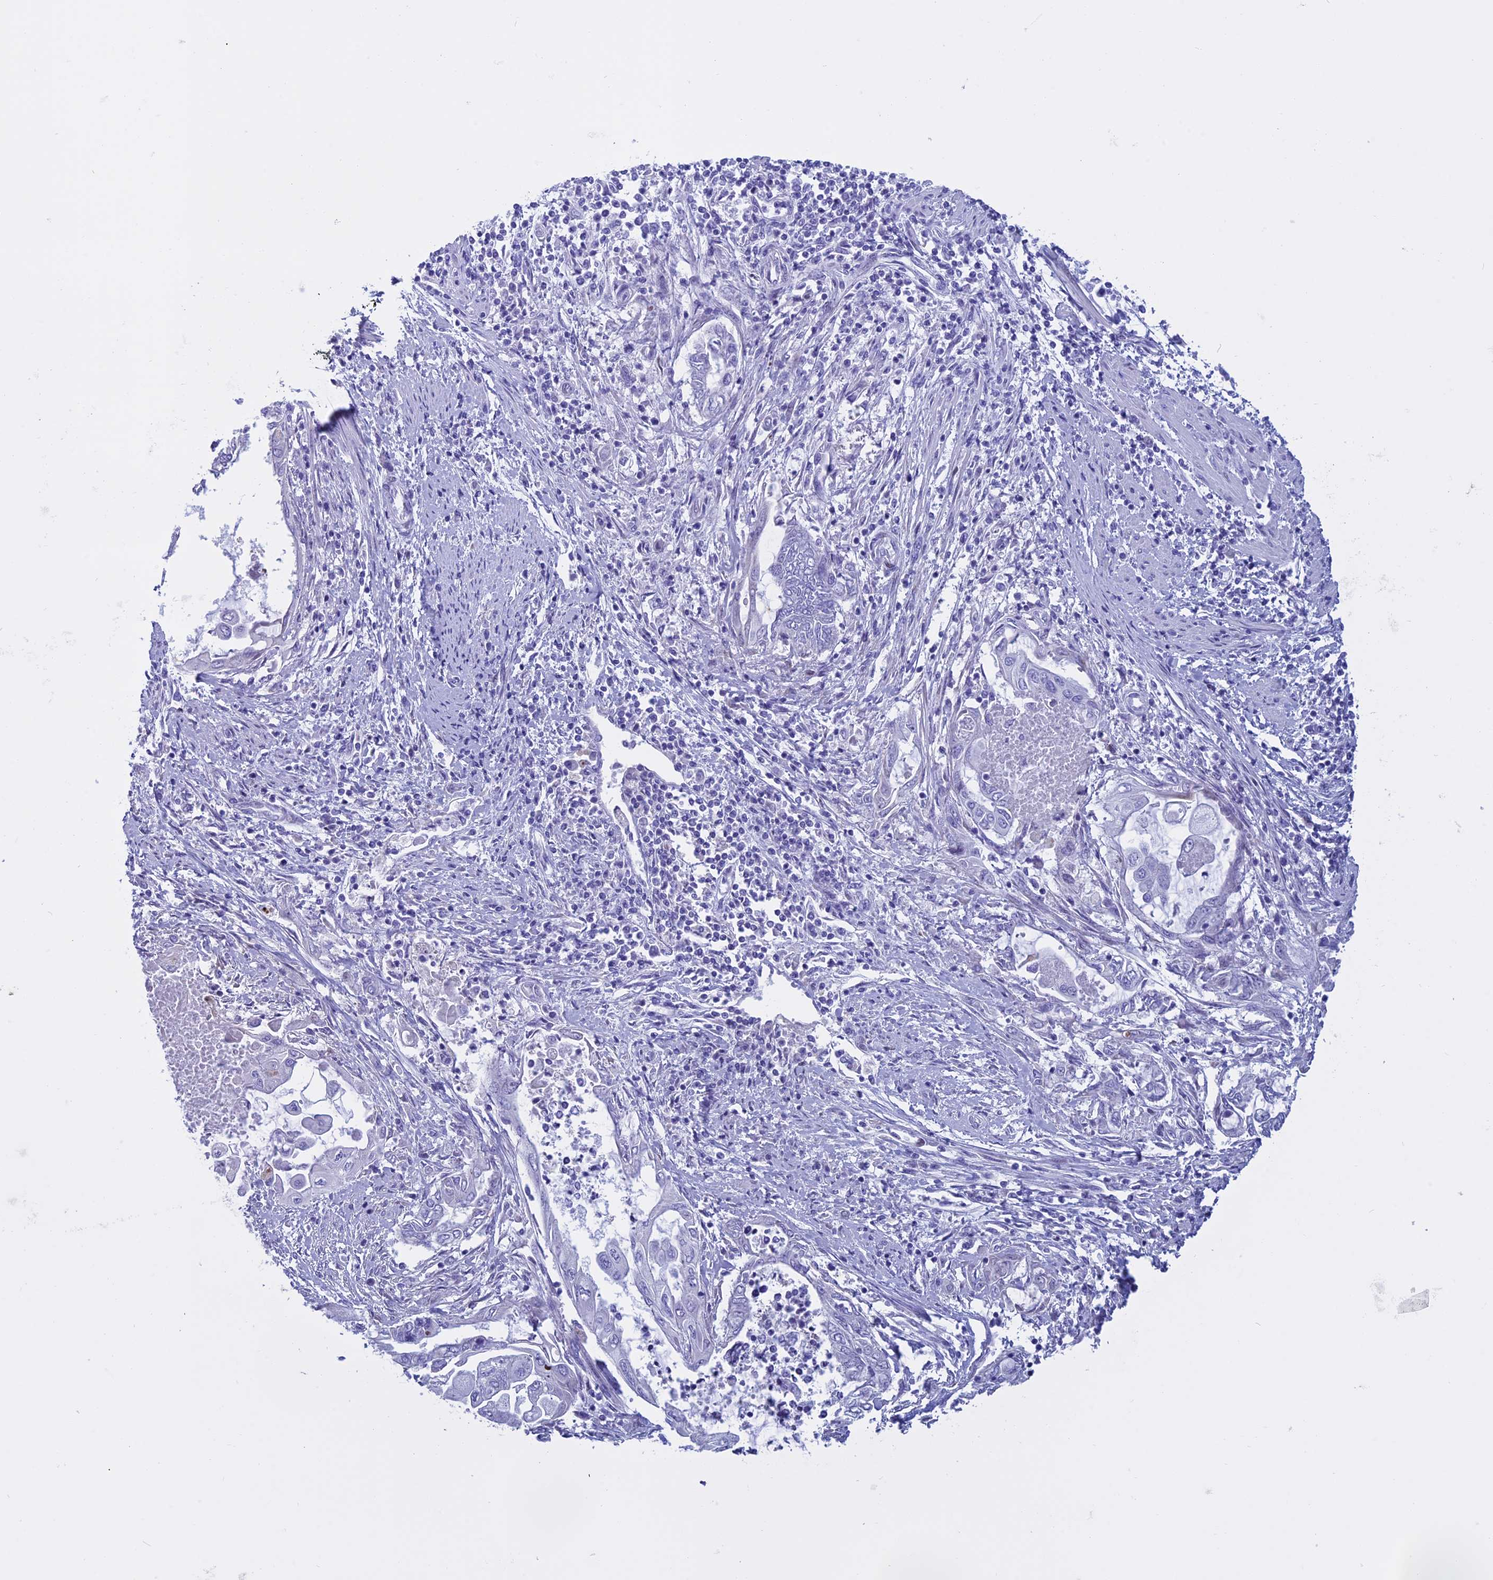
{"staining": {"intensity": "negative", "quantity": "none", "location": "none"}, "tissue": "endometrial cancer", "cell_type": "Tumor cells", "image_type": "cancer", "snomed": [{"axis": "morphology", "description": "Adenocarcinoma, NOS"}, {"axis": "topography", "description": "Uterus"}, {"axis": "topography", "description": "Endometrium"}], "caption": "Immunohistochemistry (IHC) photomicrograph of neoplastic tissue: human endometrial adenocarcinoma stained with DAB (3,3'-diaminobenzidine) reveals no significant protein expression in tumor cells.", "gene": "KCTD21", "patient": {"sex": "female", "age": 70}}